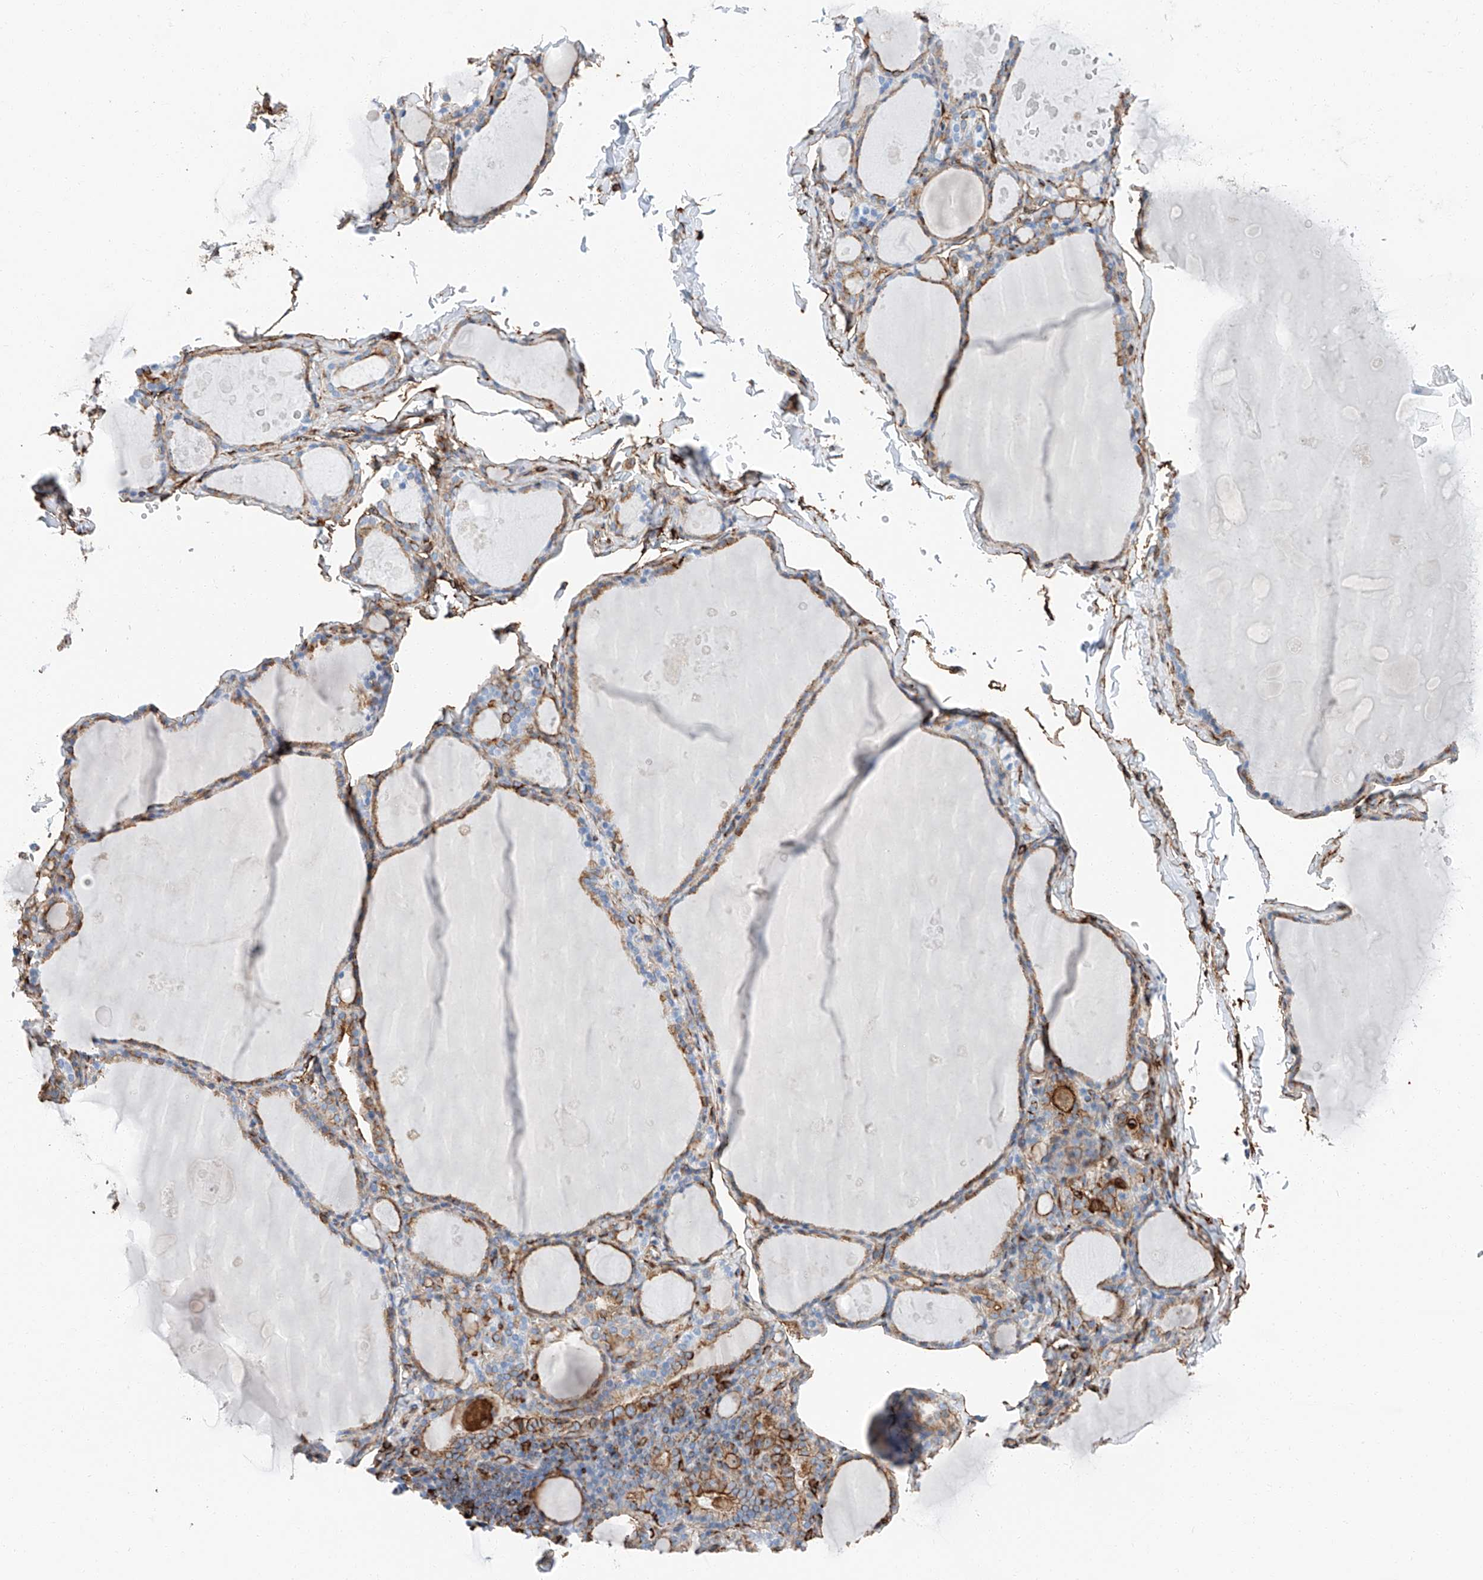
{"staining": {"intensity": "moderate", "quantity": "25%-75%", "location": "cytoplasmic/membranous"}, "tissue": "thyroid gland", "cell_type": "Glandular cells", "image_type": "normal", "snomed": [{"axis": "morphology", "description": "Normal tissue, NOS"}, {"axis": "topography", "description": "Thyroid gland"}], "caption": "Protein expression analysis of benign human thyroid gland reveals moderate cytoplasmic/membranous expression in approximately 25%-75% of glandular cells.", "gene": "ZNF804A", "patient": {"sex": "male", "age": 56}}